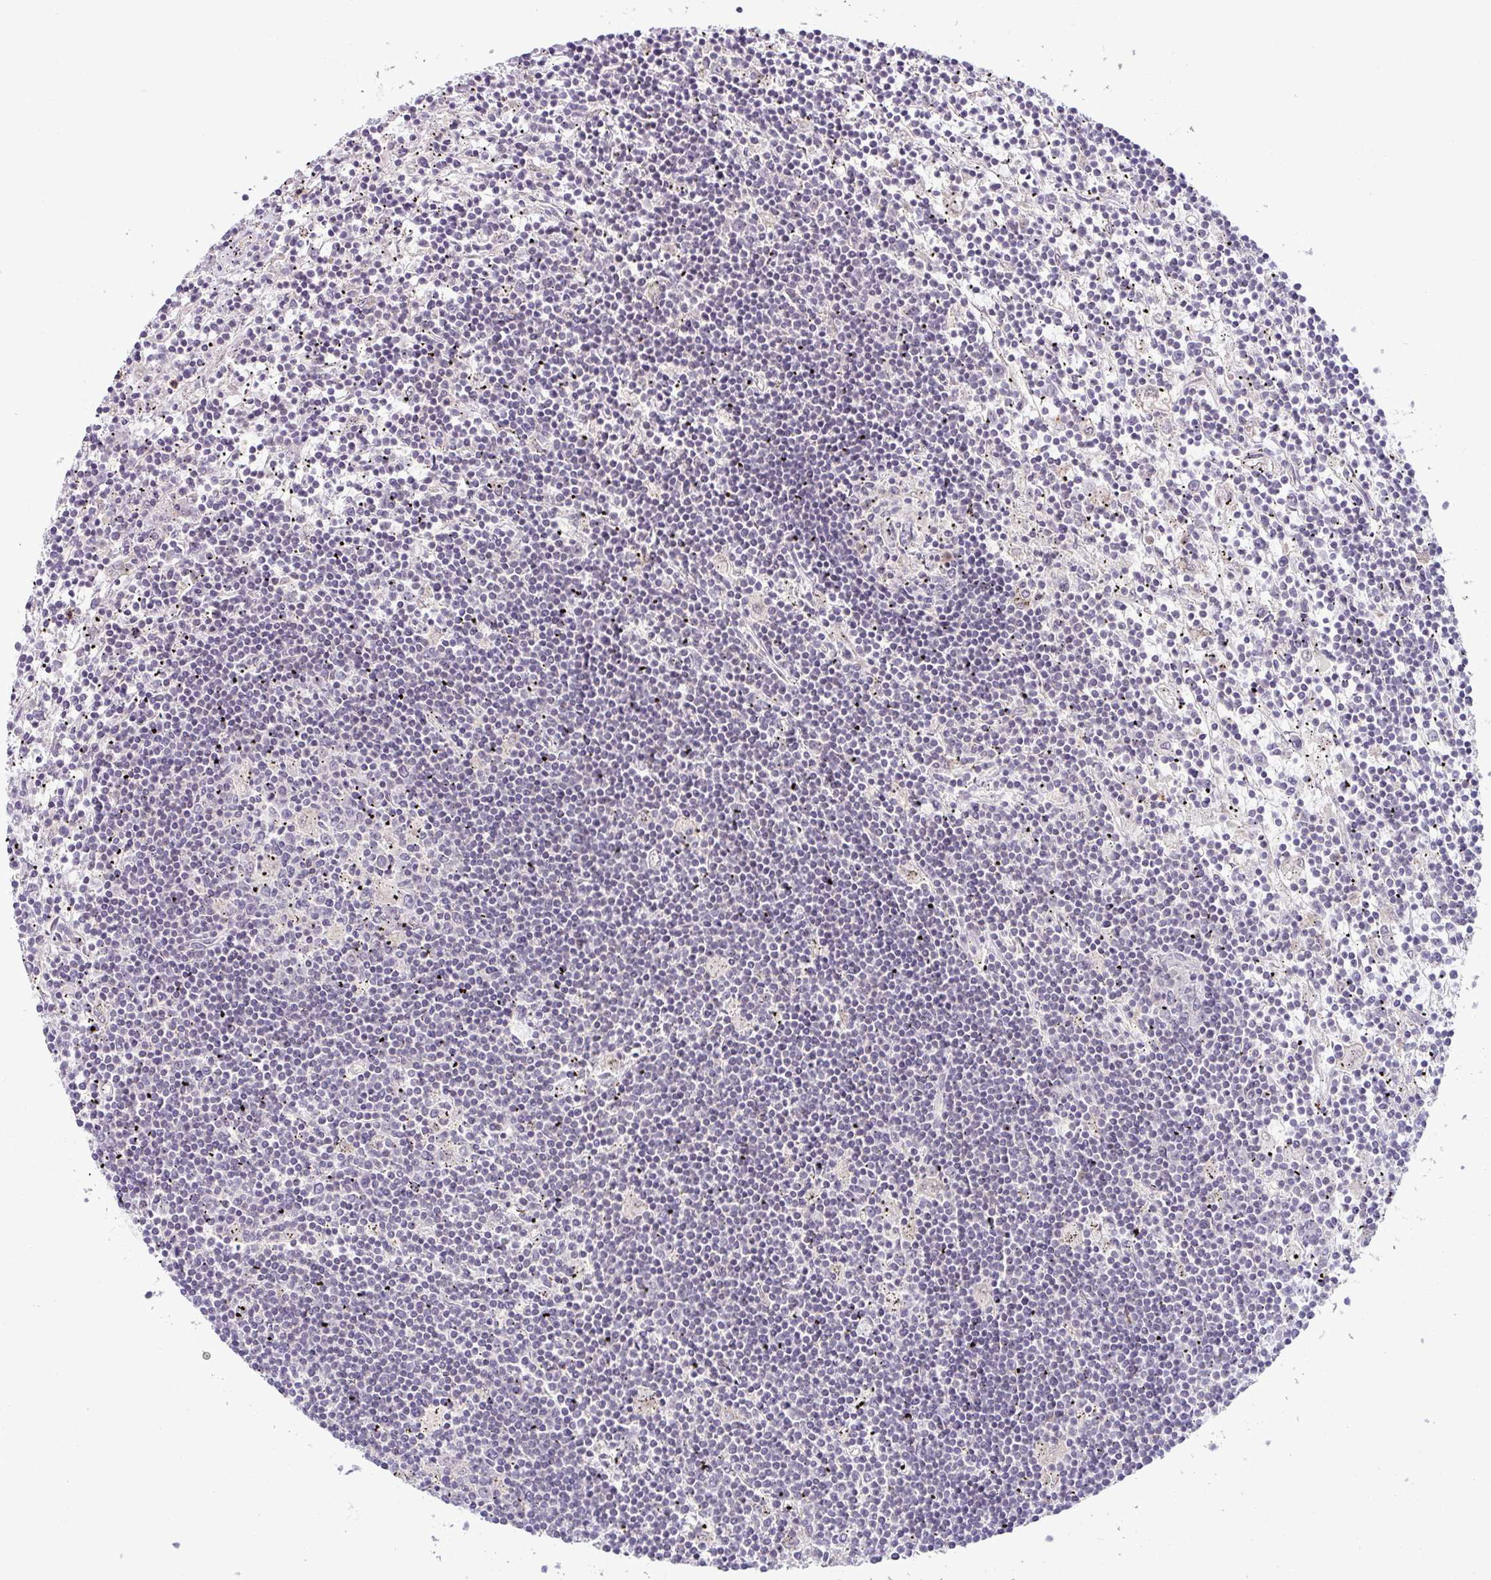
{"staining": {"intensity": "negative", "quantity": "none", "location": "none"}, "tissue": "lymphoma", "cell_type": "Tumor cells", "image_type": "cancer", "snomed": [{"axis": "morphology", "description": "Malignant lymphoma, non-Hodgkin's type, Low grade"}, {"axis": "topography", "description": "Spleen"}], "caption": "The image demonstrates no significant expression in tumor cells of lymphoma.", "gene": "HBEGF", "patient": {"sex": "male", "age": 76}}